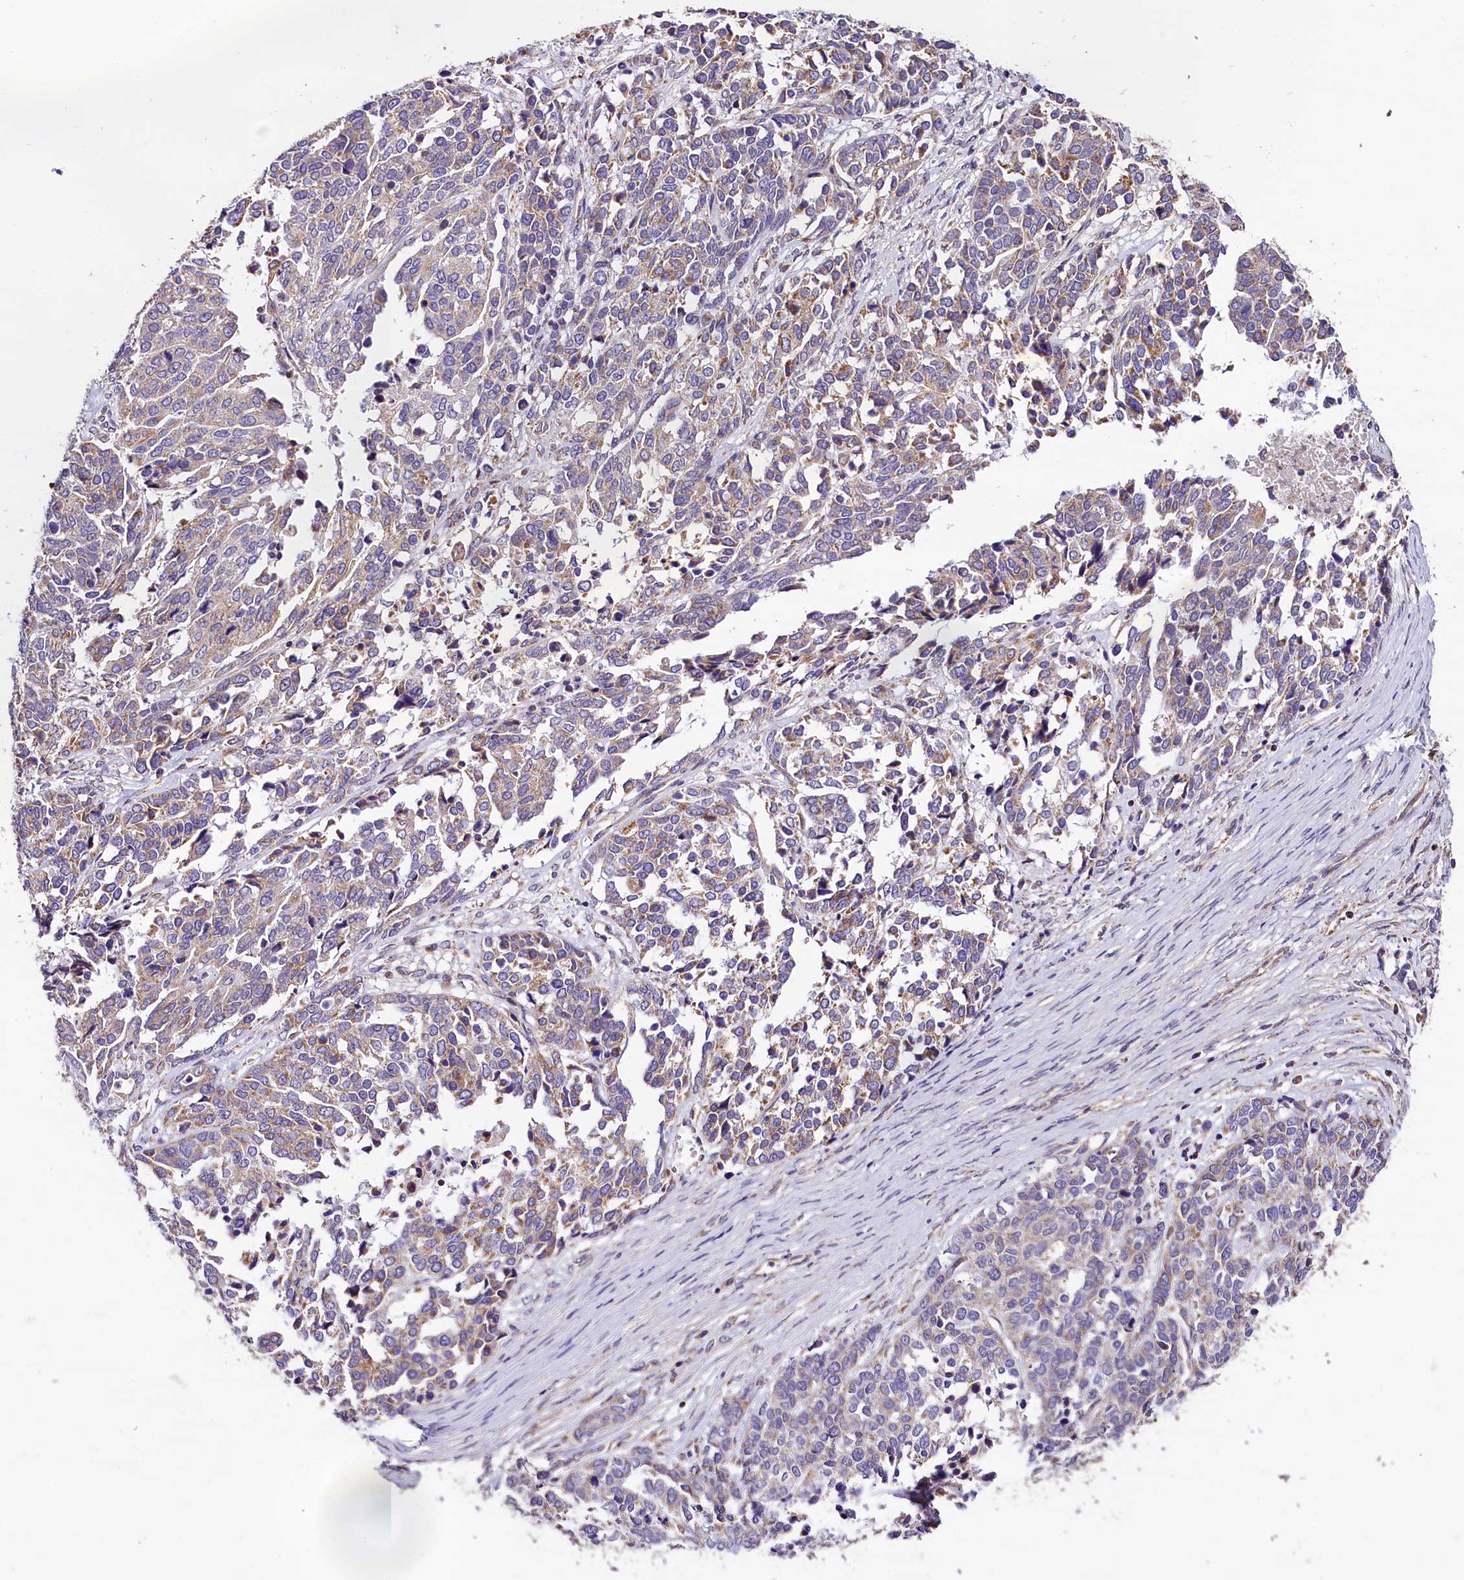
{"staining": {"intensity": "weak", "quantity": "25%-75%", "location": "cytoplasmic/membranous"}, "tissue": "ovarian cancer", "cell_type": "Tumor cells", "image_type": "cancer", "snomed": [{"axis": "morphology", "description": "Cystadenocarcinoma, serous, NOS"}, {"axis": "topography", "description": "Ovary"}], "caption": "DAB (3,3'-diaminobenzidine) immunohistochemical staining of ovarian serous cystadenocarcinoma exhibits weak cytoplasmic/membranous protein staining in approximately 25%-75% of tumor cells.", "gene": "ACAA2", "patient": {"sex": "female", "age": 44}}